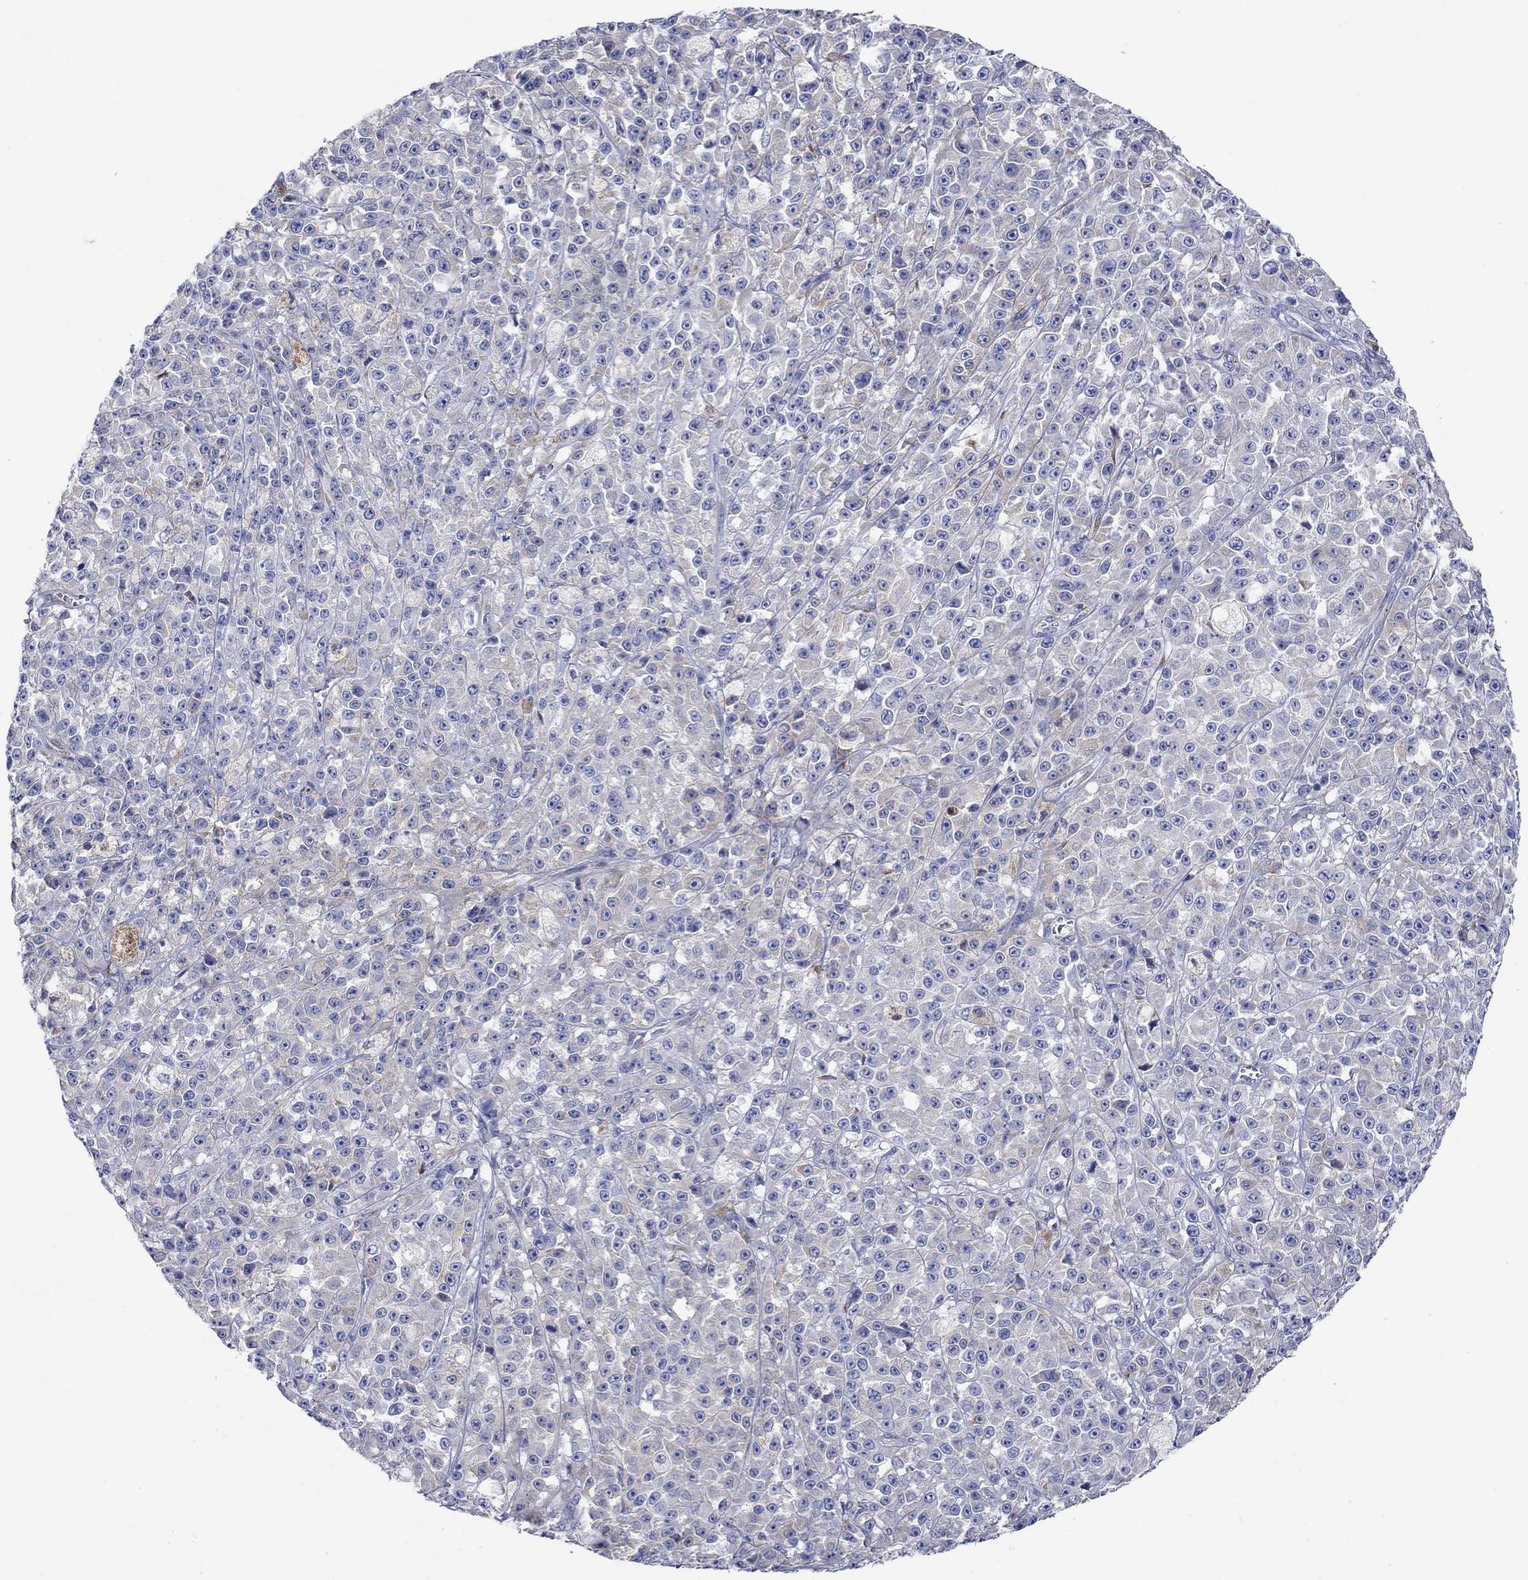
{"staining": {"intensity": "weak", "quantity": "<25%", "location": "cytoplasmic/membranous"}, "tissue": "melanoma", "cell_type": "Tumor cells", "image_type": "cancer", "snomed": [{"axis": "morphology", "description": "Malignant melanoma, NOS"}, {"axis": "topography", "description": "Skin"}], "caption": "Immunohistochemistry photomicrograph of human malignant melanoma stained for a protein (brown), which exhibits no expression in tumor cells.", "gene": "P2RY6", "patient": {"sex": "female", "age": 58}}